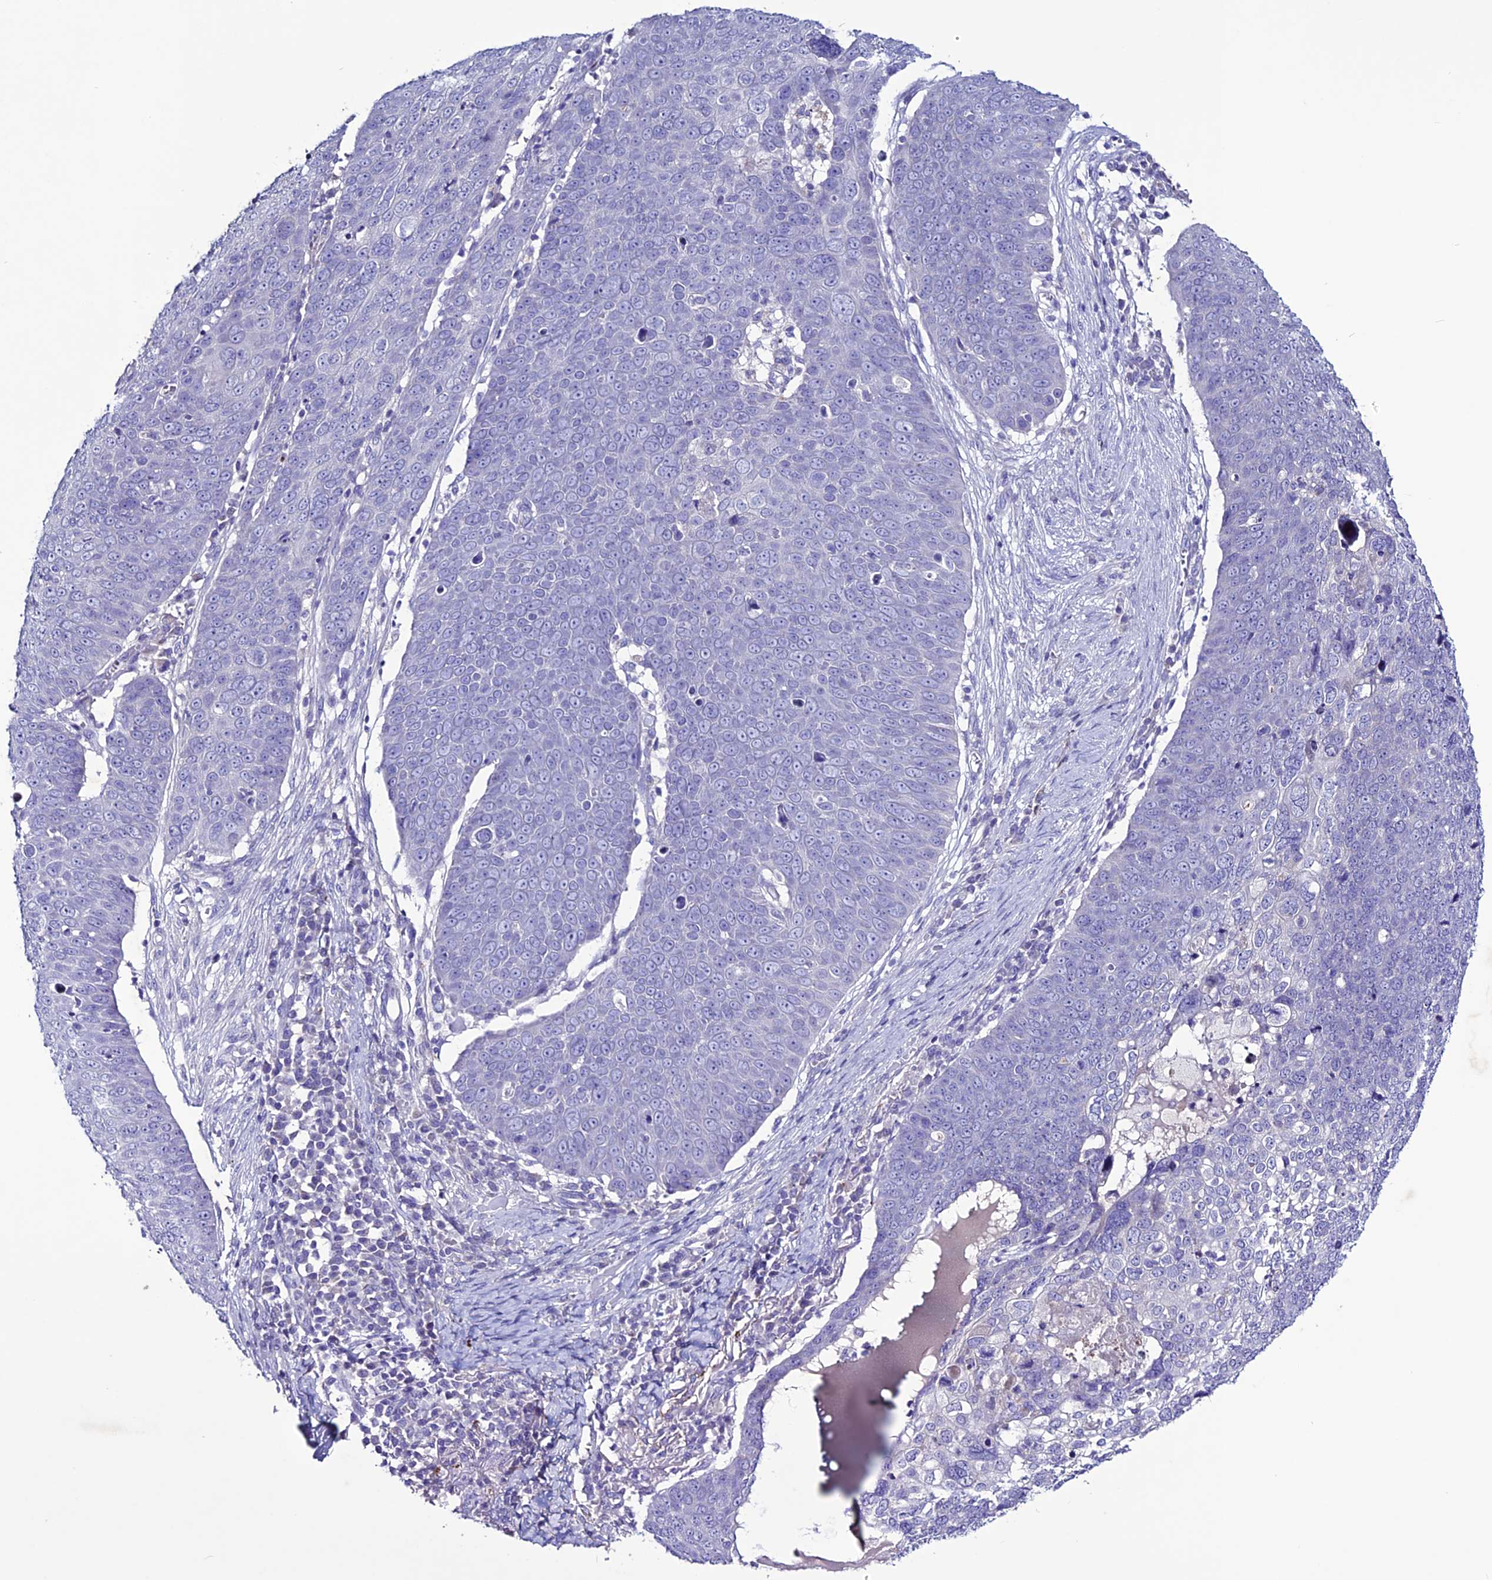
{"staining": {"intensity": "negative", "quantity": "none", "location": "none"}, "tissue": "skin cancer", "cell_type": "Tumor cells", "image_type": "cancer", "snomed": [{"axis": "morphology", "description": "Squamous cell carcinoma, NOS"}, {"axis": "topography", "description": "Skin"}], "caption": "The image demonstrates no staining of tumor cells in skin squamous cell carcinoma.", "gene": "CLEC2L", "patient": {"sex": "male", "age": 71}}